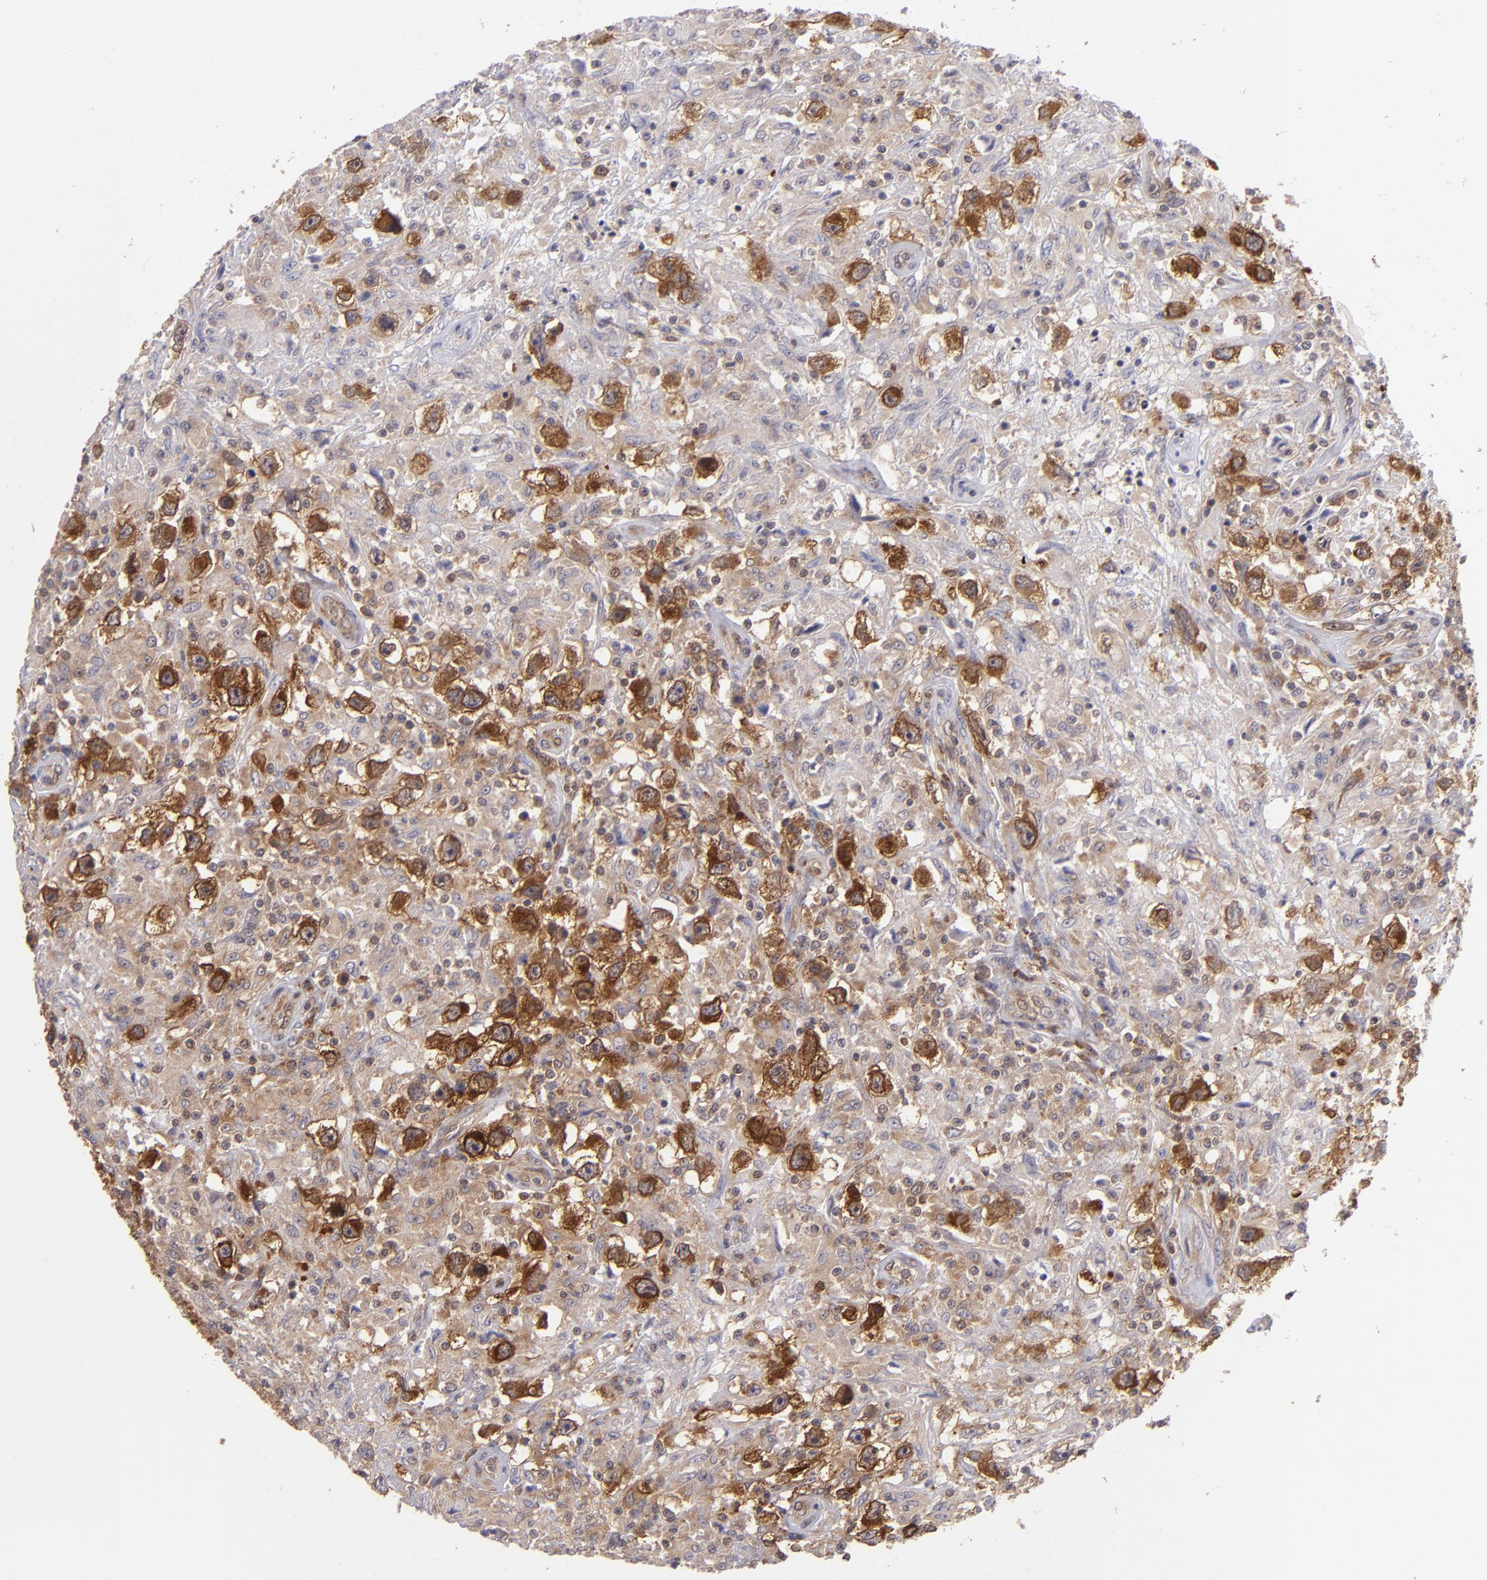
{"staining": {"intensity": "strong", "quantity": ">75%", "location": "cytoplasmic/membranous"}, "tissue": "testis cancer", "cell_type": "Tumor cells", "image_type": "cancer", "snomed": [{"axis": "morphology", "description": "Seminoma, NOS"}, {"axis": "topography", "description": "Testis"}], "caption": "Immunohistochemical staining of human seminoma (testis) reveals strong cytoplasmic/membranous protein staining in about >75% of tumor cells.", "gene": "PTPN13", "patient": {"sex": "male", "age": 34}}